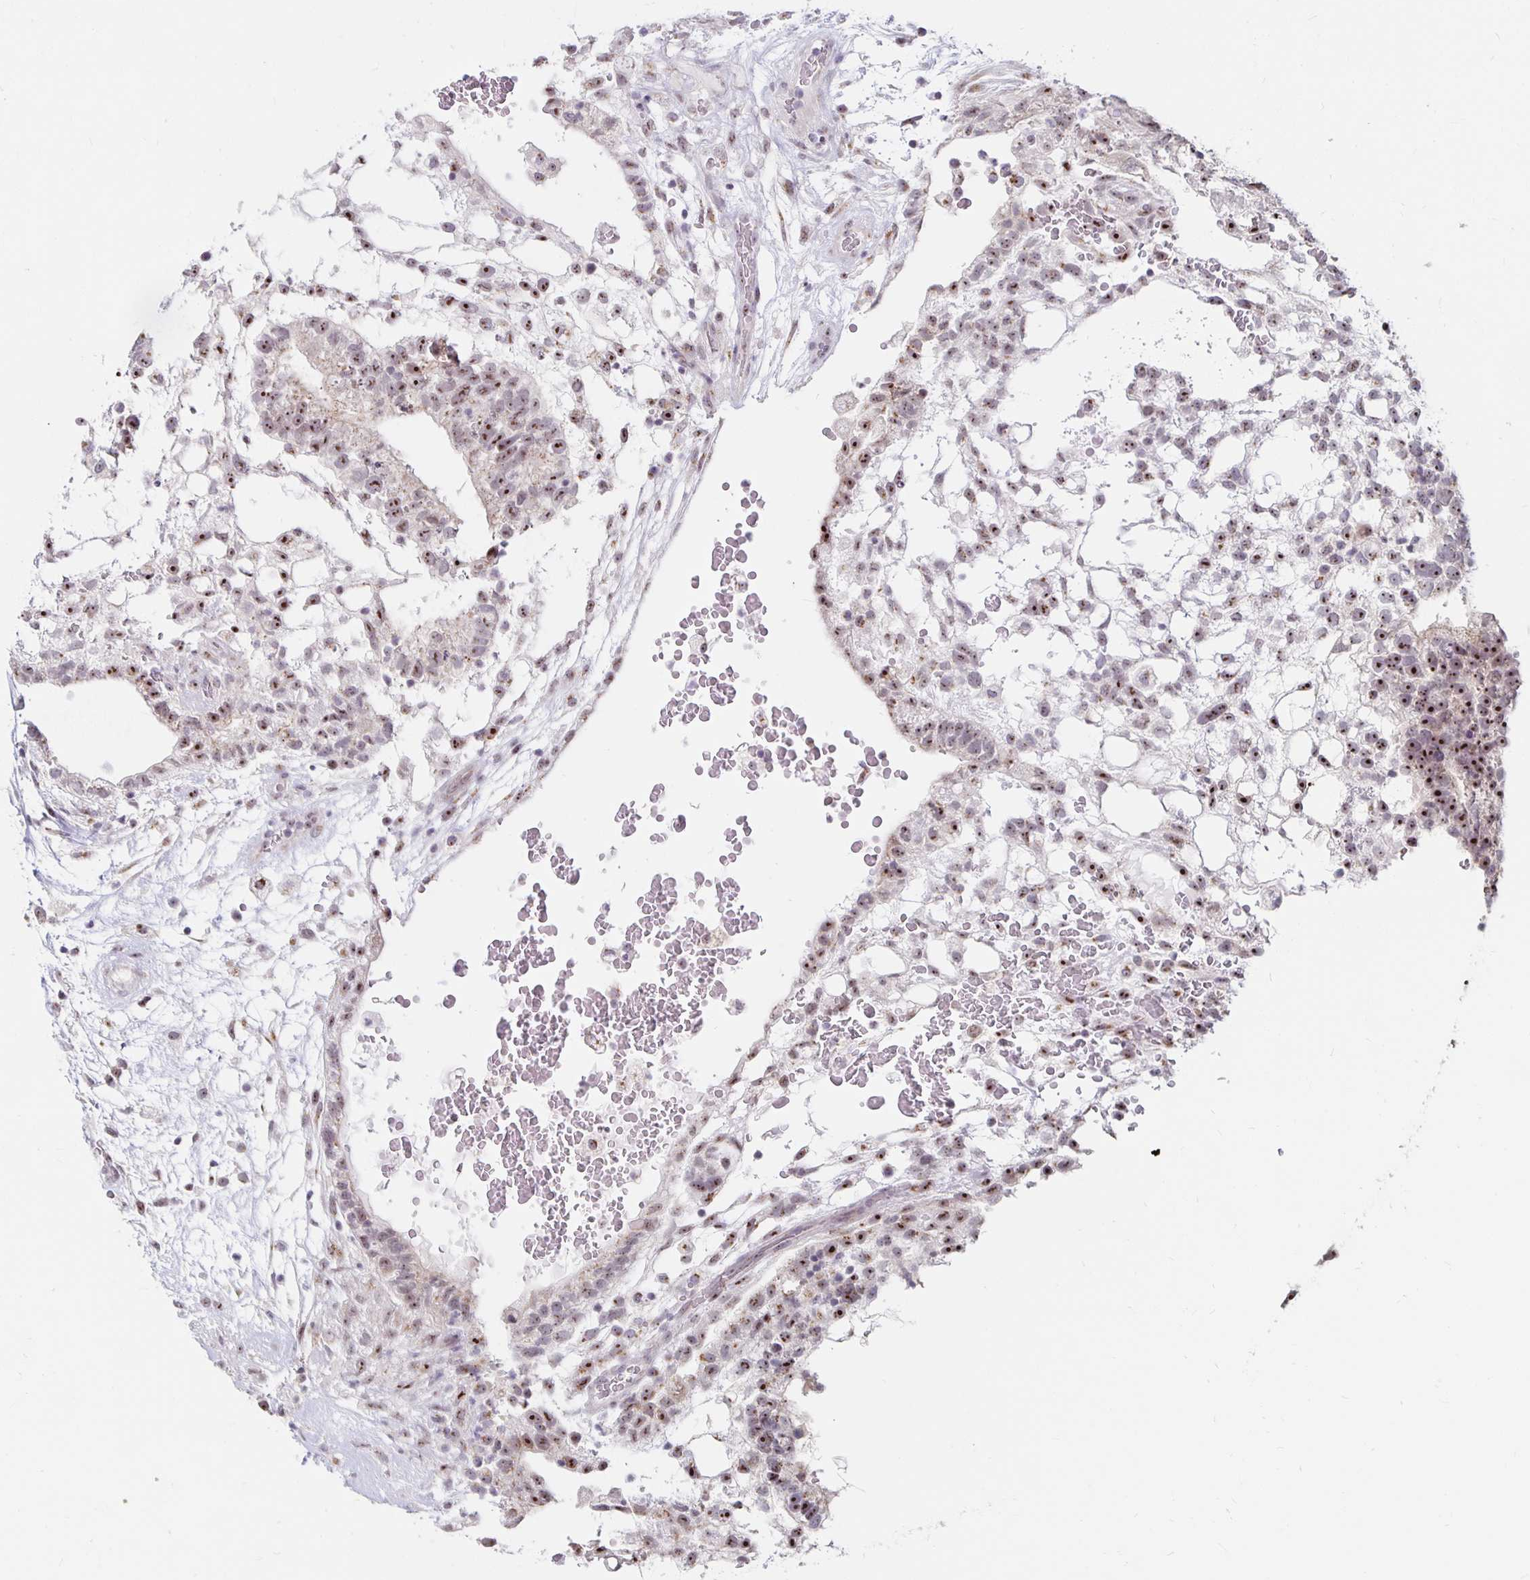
{"staining": {"intensity": "moderate", "quantity": ">75%", "location": "nuclear"}, "tissue": "testis cancer", "cell_type": "Tumor cells", "image_type": "cancer", "snomed": [{"axis": "morphology", "description": "Normal tissue, NOS"}, {"axis": "morphology", "description": "Carcinoma, Embryonal, NOS"}, {"axis": "topography", "description": "Testis"}], "caption": "Immunohistochemistry histopathology image of neoplastic tissue: human testis embryonal carcinoma stained using immunohistochemistry (IHC) demonstrates medium levels of moderate protein expression localized specifically in the nuclear of tumor cells, appearing as a nuclear brown color.", "gene": "NUP85", "patient": {"sex": "male", "age": 32}}